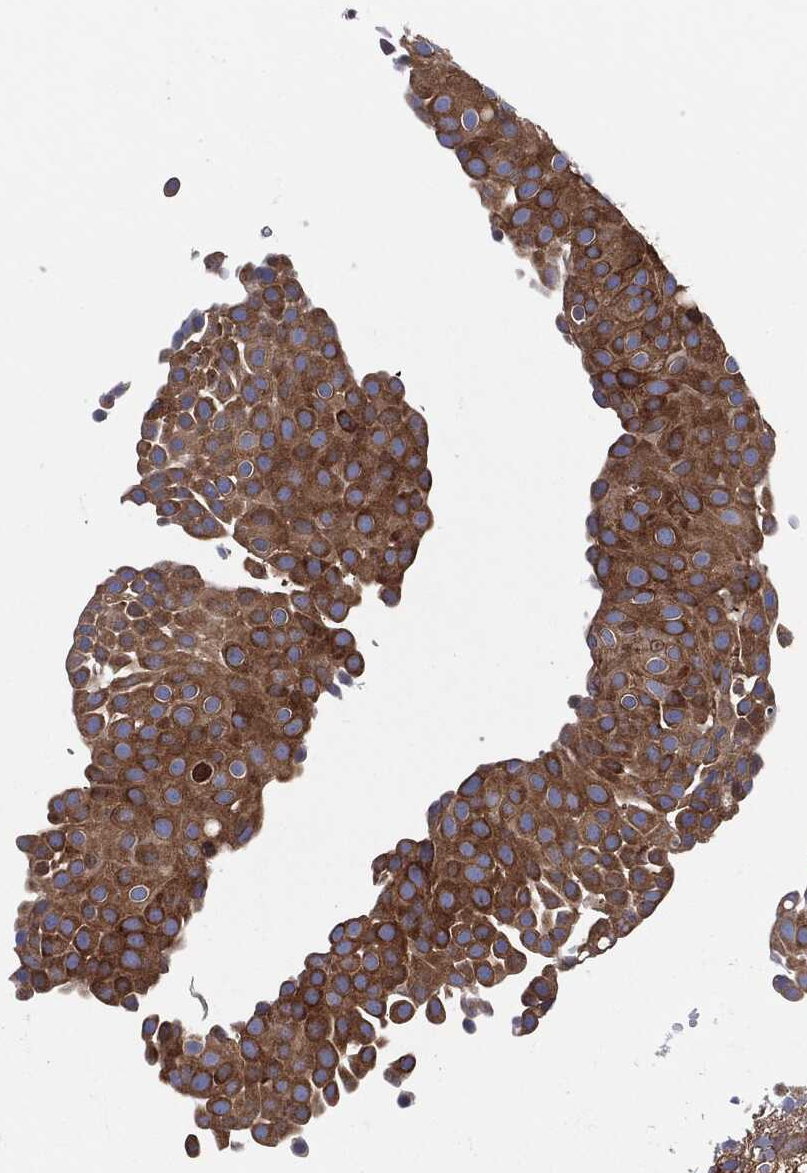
{"staining": {"intensity": "strong", "quantity": ">75%", "location": "cytoplasmic/membranous"}, "tissue": "urothelial cancer", "cell_type": "Tumor cells", "image_type": "cancer", "snomed": [{"axis": "morphology", "description": "Urothelial carcinoma, Low grade"}, {"axis": "topography", "description": "Urinary bladder"}], "caption": "IHC of low-grade urothelial carcinoma shows high levels of strong cytoplasmic/membranous expression in about >75% of tumor cells.", "gene": "EIF2S2", "patient": {"sex": "male", "age": 78}}